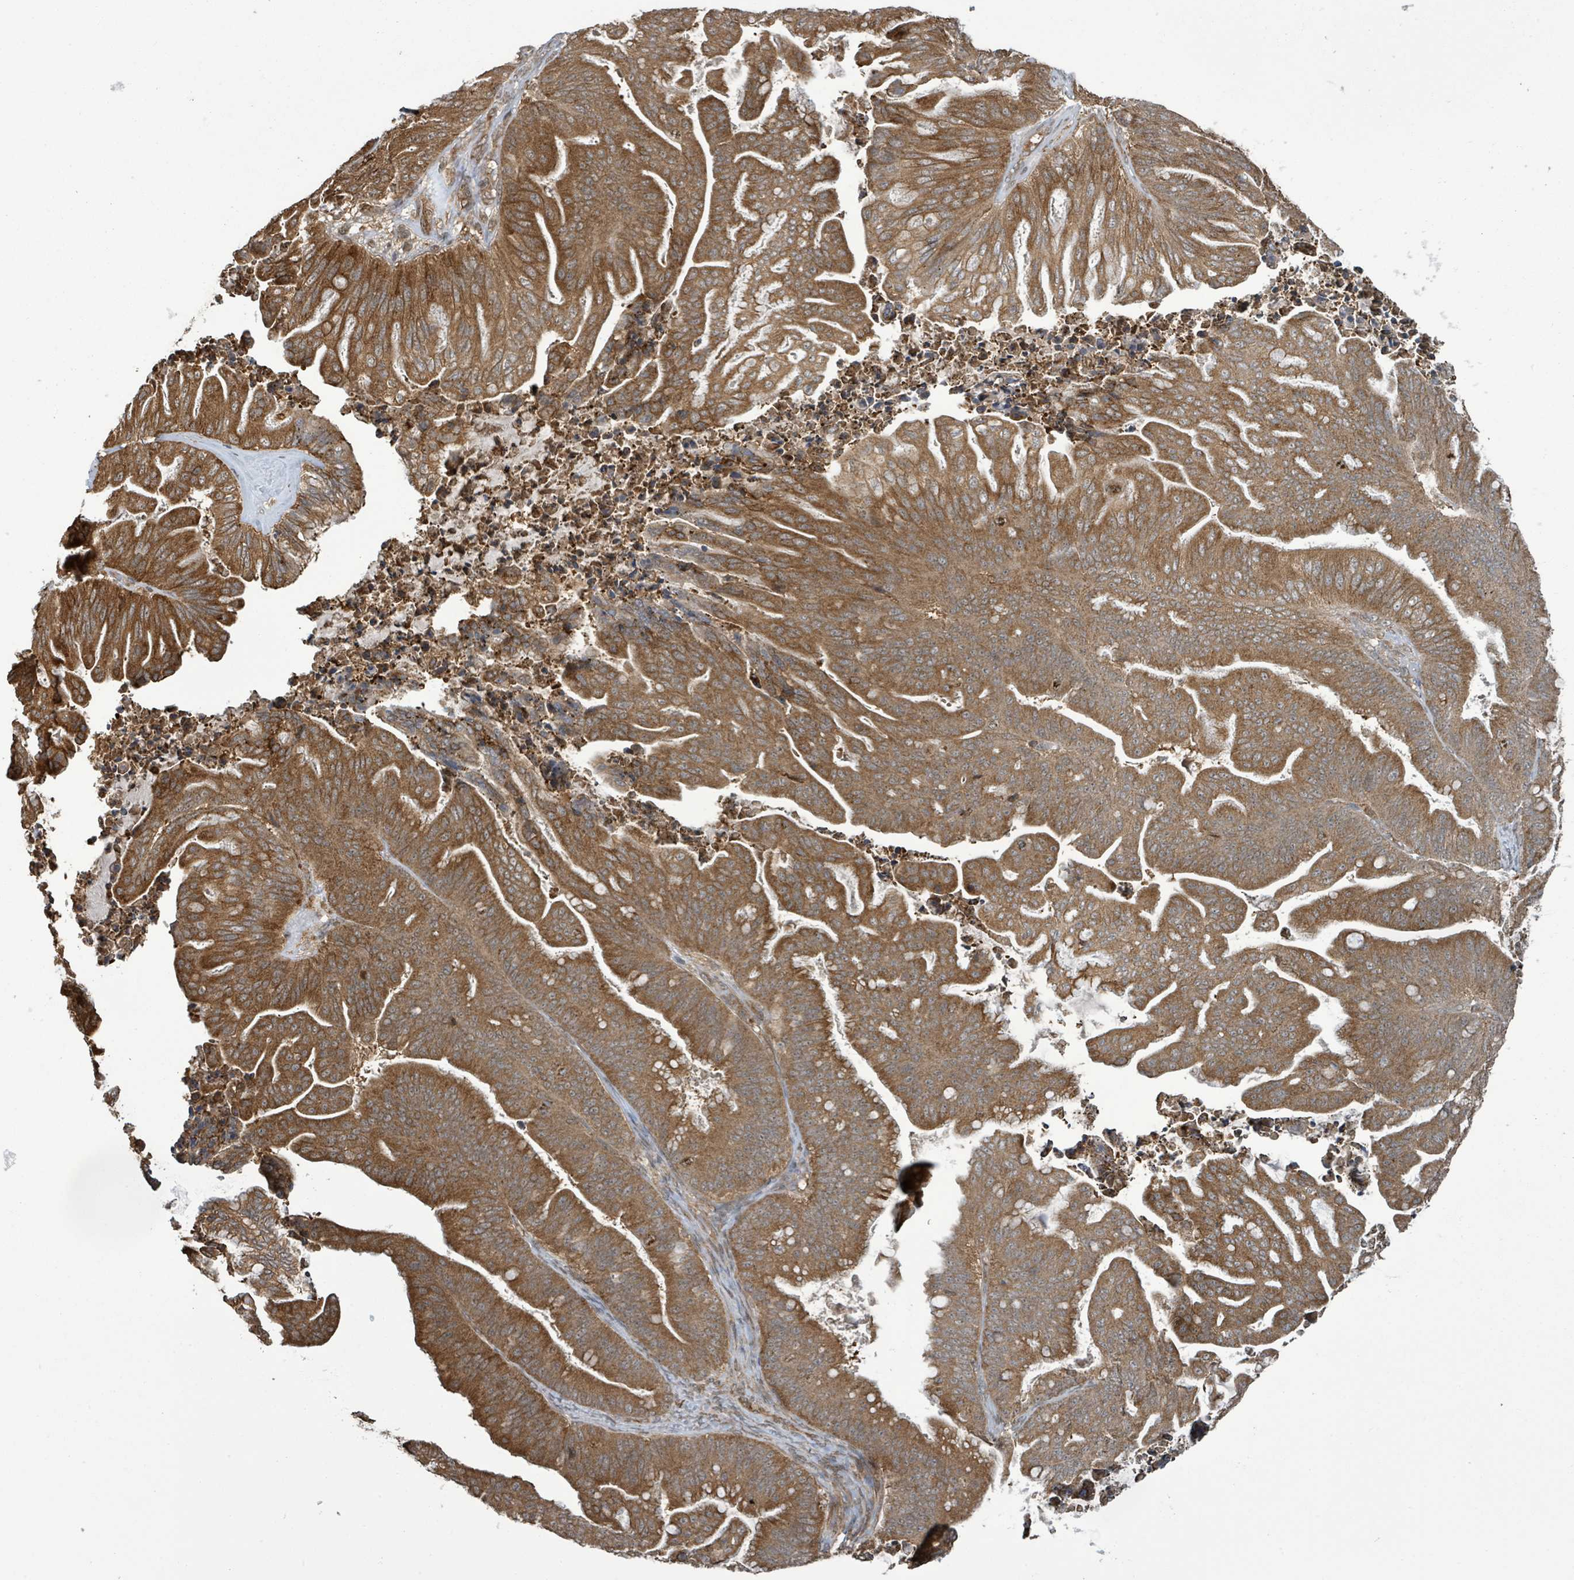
{"staining": {"intensity": "strong", "quantity": ">75%", "location": "cytoplasmic/membranous"}, "tissue": "ovarian cancer", "cell_type": "Tumor cells", "image_type": "cancer", "snomed": [{"axis": "morphology", "description": "Cystadenocarcinoma, mucinous, NOS"}, {"axis": "topography", "description": "Ovary"}], "caption": "Ovarian cancer stained with immunohistochemistry (IHC) demonstrates strong cytoplasmic/membranous positivity in approximately >75% of tumor cells. (Brightfield microscopy of DAB IHC at high magnification).", "gene": "KLC1", "patient": {"sex": "female", "age": 67}}